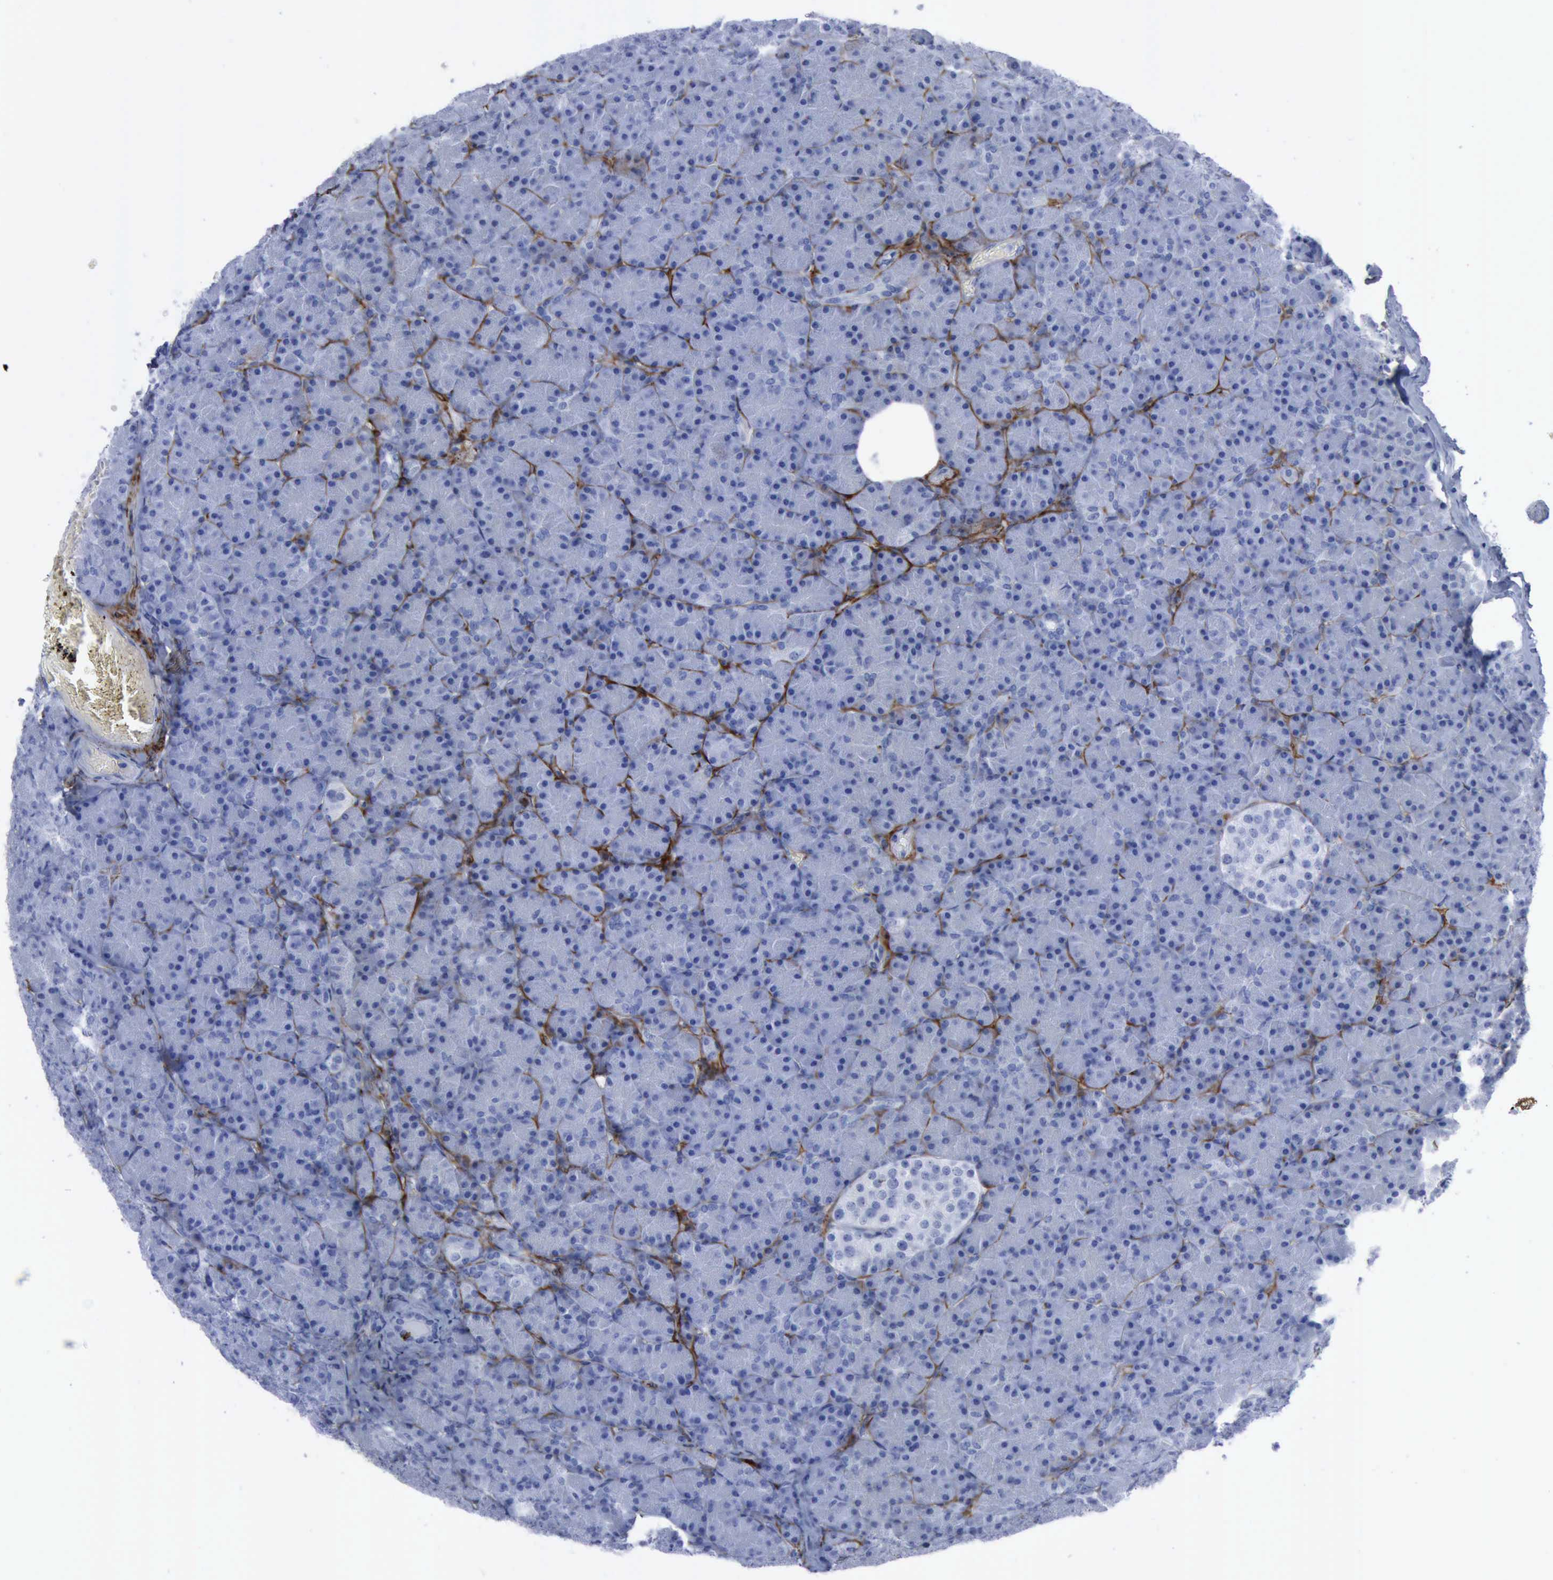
{"staining": {"intensity": "negative", "quantity": "none", "location": "none"}, "tissue": "pancreas", "cell_type": "Exocrine glandular cells", "image_type": "normal", "snomed": [{"axis": "morphology", "description": "Normal tissue, NOS"}, {"axis": "topography", "description": "Pancreas"}], "caption": "An immunohistochemistry (IHC) histopathology image of normal pancreas is shown. There is no staining in exocrine glandular cells of pancreas.", "gene": "NGFR", "patient": {"sex": "female", "age": 43}}